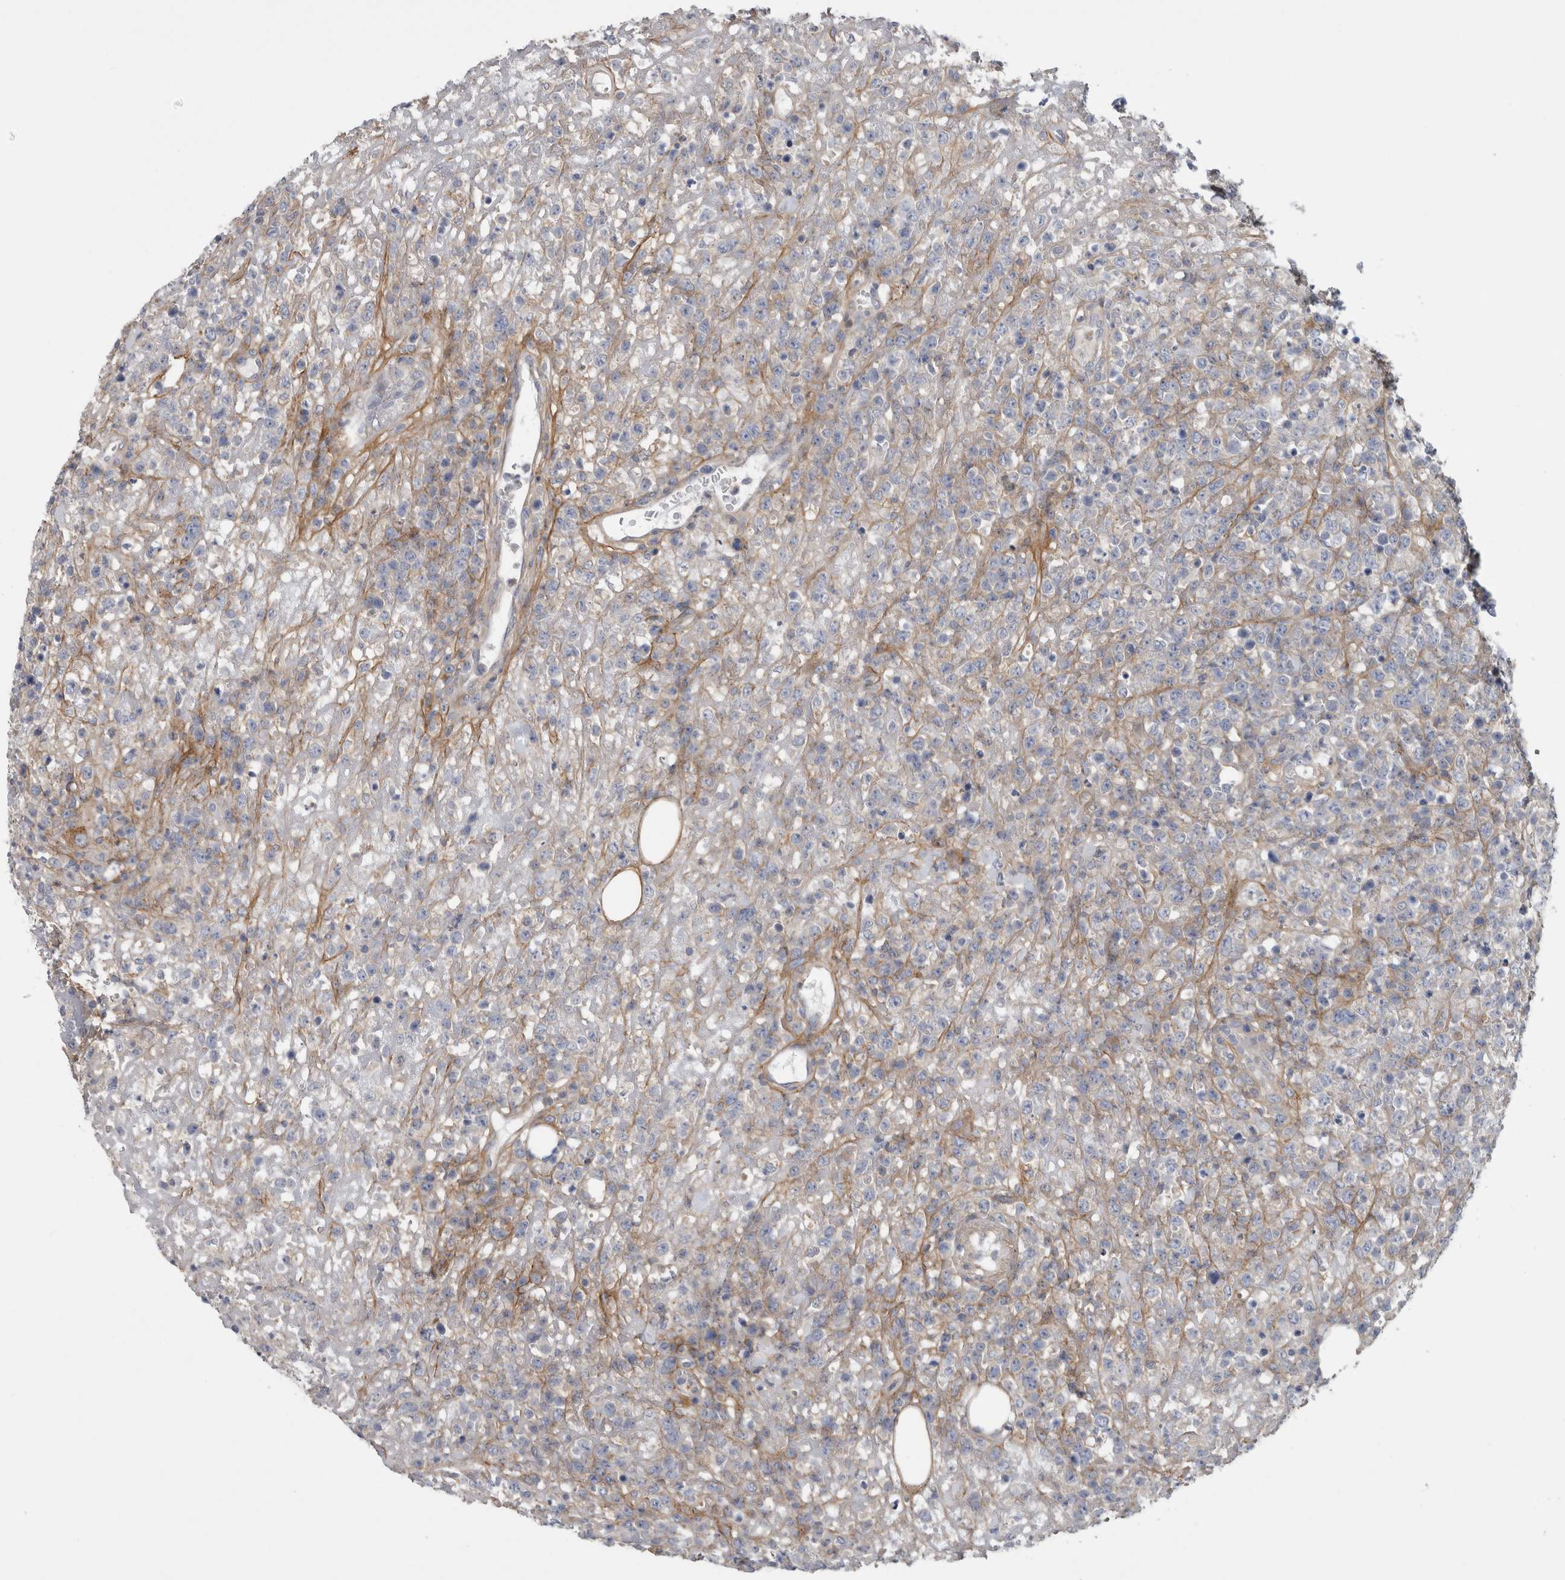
{"staining": {"intensity": "negative", "quantity": "none", "location": "none"}, "tissue": "lymphoma", "cell_type": "Tumor cells", "image_type": "cancer", "snomed": [{"axis": "morphology", "description": "Malignant lymphoma, non-Hodgkin's type, High grade"}, {"axis": "topography", "description": "Colon"}], "caption": "A high-resolution photomicrograph shows immunohistochemistry (IHC) staining of malignant lymphoma, non-Hodgkin's type (high-grade), which displays no significant expression in tumor cells.", "gene": "ATXN2", "patient": {"sex": "female", "age": 53}}